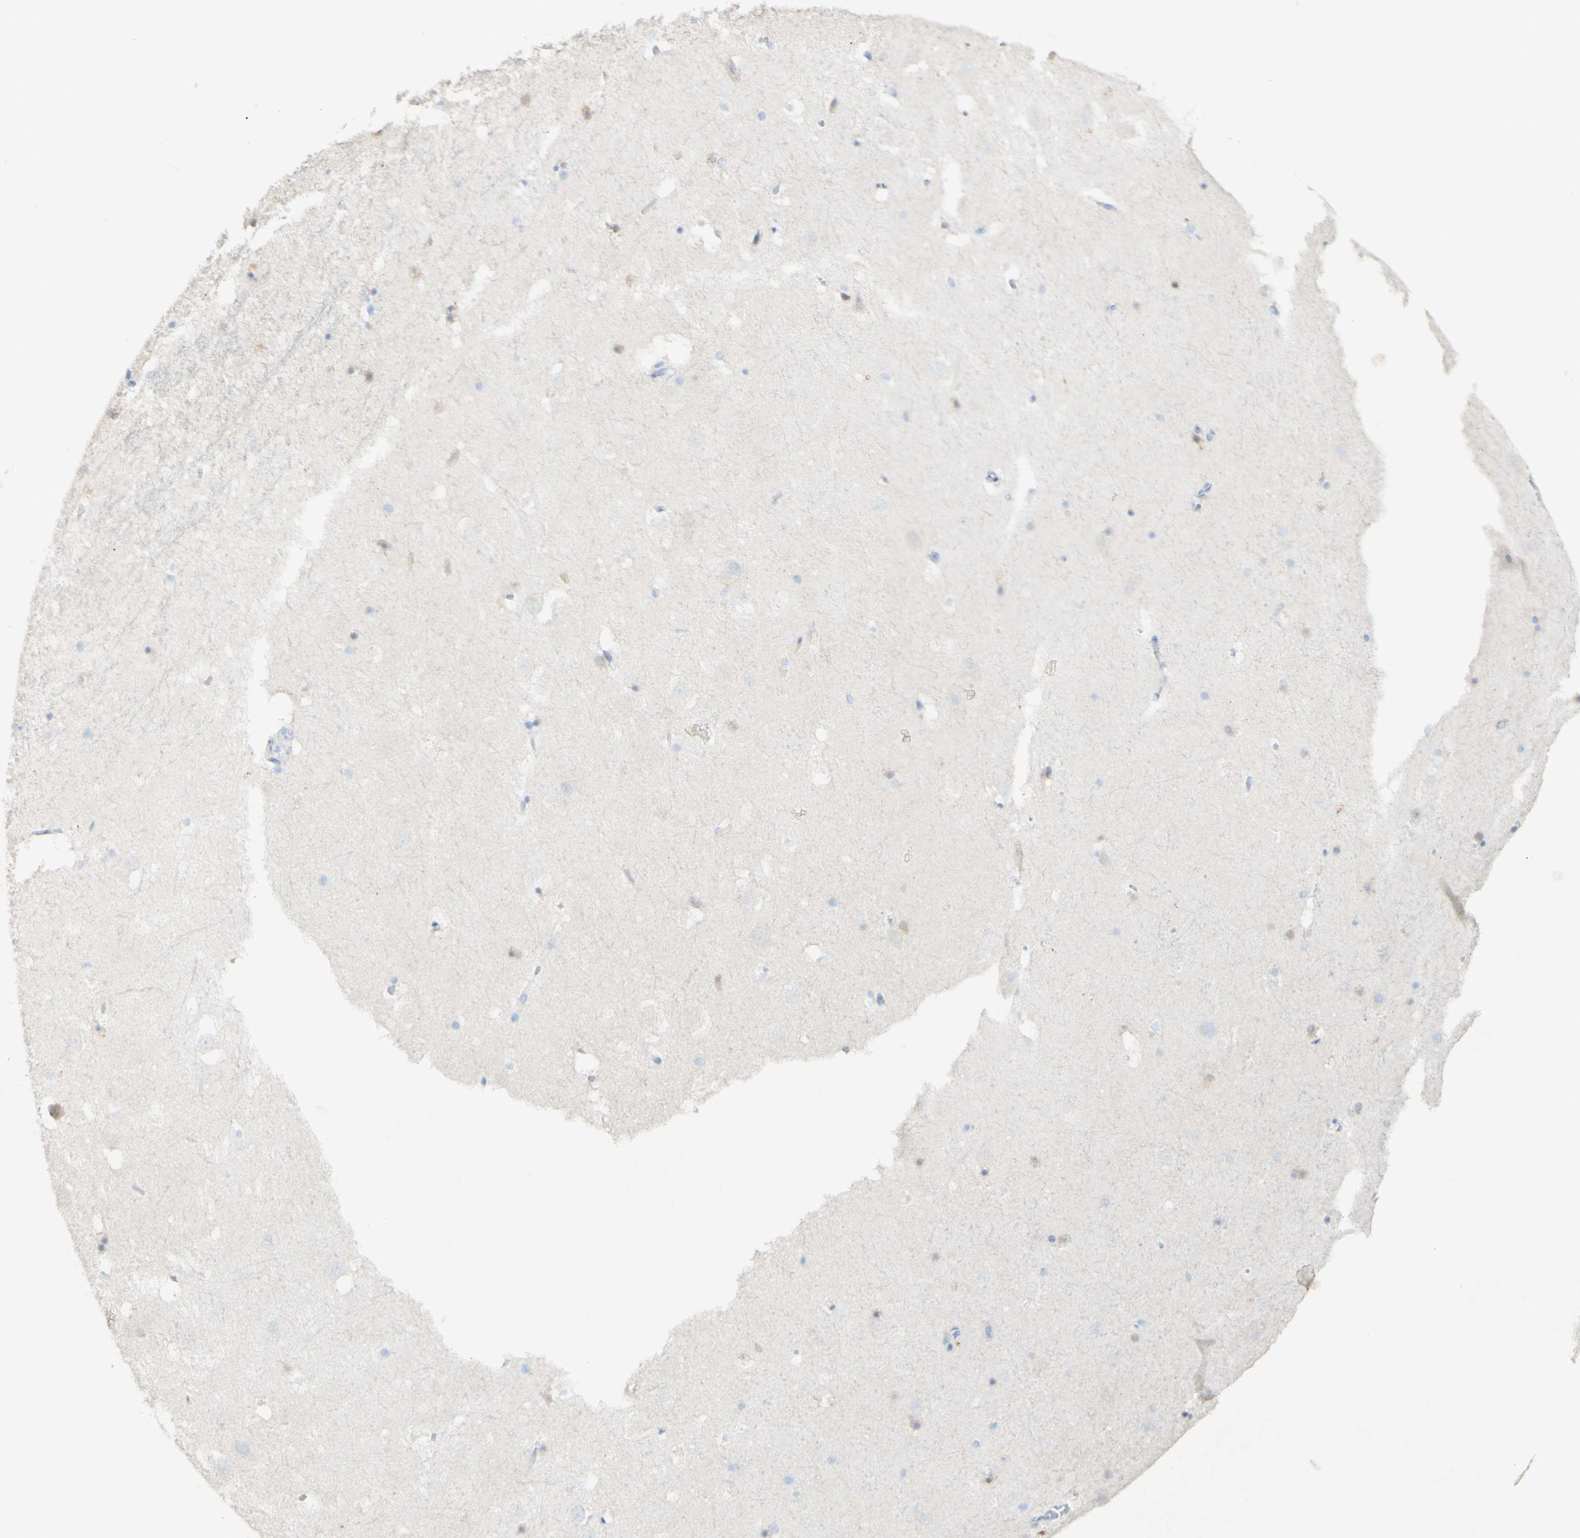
{"staining": {"intensity": "weak", "quantity": "<25%", "location": "cytoplasmic/membranous"}, "tissue": "hippocampus", "cell_type": "Glial cells", "image_type": "normal", "snomed": [{"axis": "morphology", "description": "Normal tissue, NOS"}, {"axis": "topography", "description": "Hippocampus"}], "caption": "Hippocampus stained for a protein using immunohistochemistry (IHC) displays no staining glial cells.", "gene": "FGF4", "patient": {"sex": "male", "age": 45}}